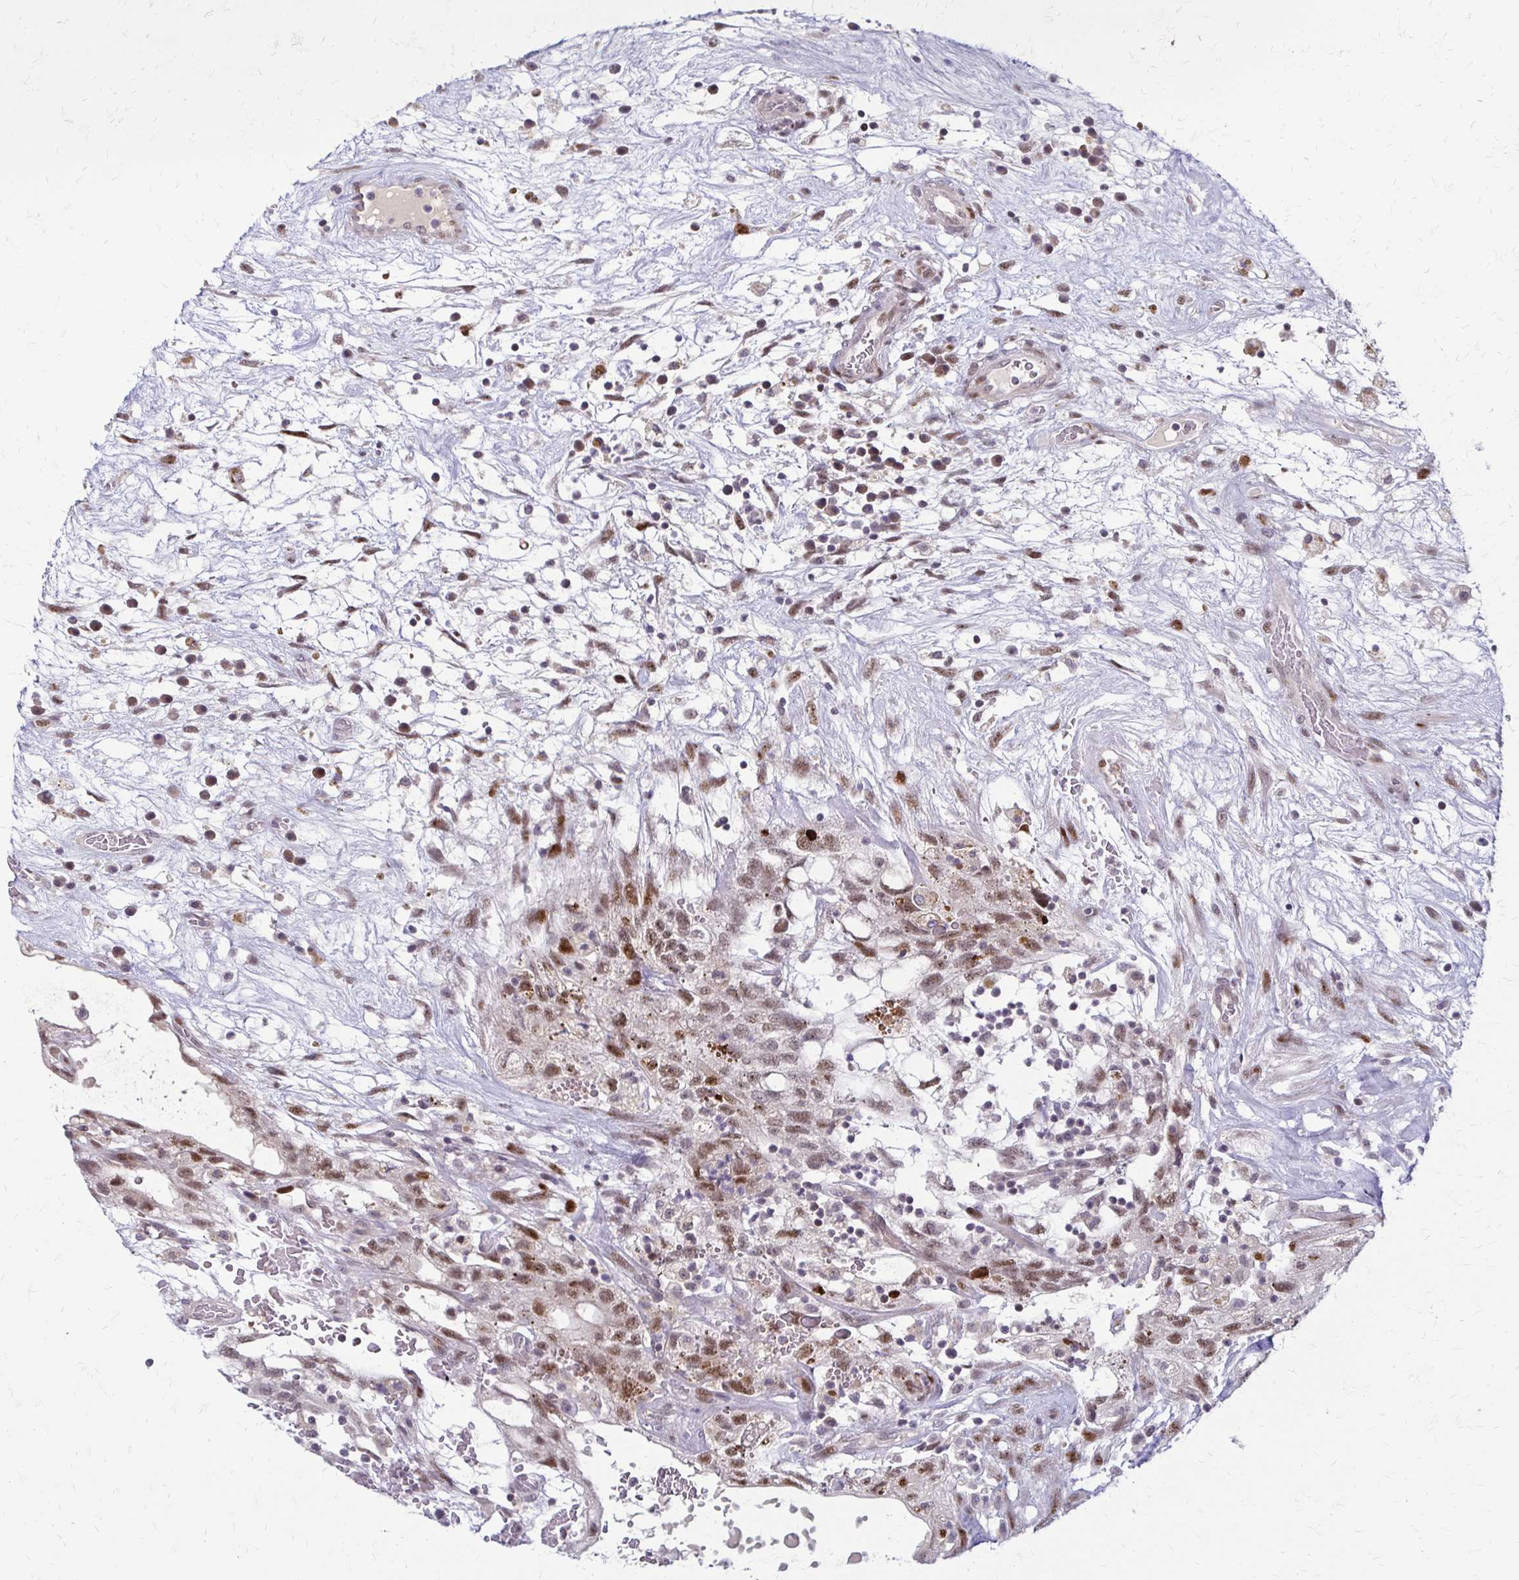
{"staining": {"intensity": "moderate", "quantity": ">75%", "location": "nuclear"}, "tissue": "testis cancer", "cell_type": "Tumor cells", "image_type": "cancer", "snomed": [{"axis": "morphology", "description": "Normal tissue, NOS"}, {"axis": "morphology", "description": "Carcinoma, Embryonal, NOS"}, {"axis": "topography", "description": "Testis"}], "caption": "Testis embryonal carcinoma stained for a protein shows moderate nuclear positivity in tumor cells. The staining is performed using DAB brown chromogen to label protein expression. The nuclei are counter-stained blue using hematoxylin.", "gene": "TRIR", "patient": {"sex": "male", "age": 32}}